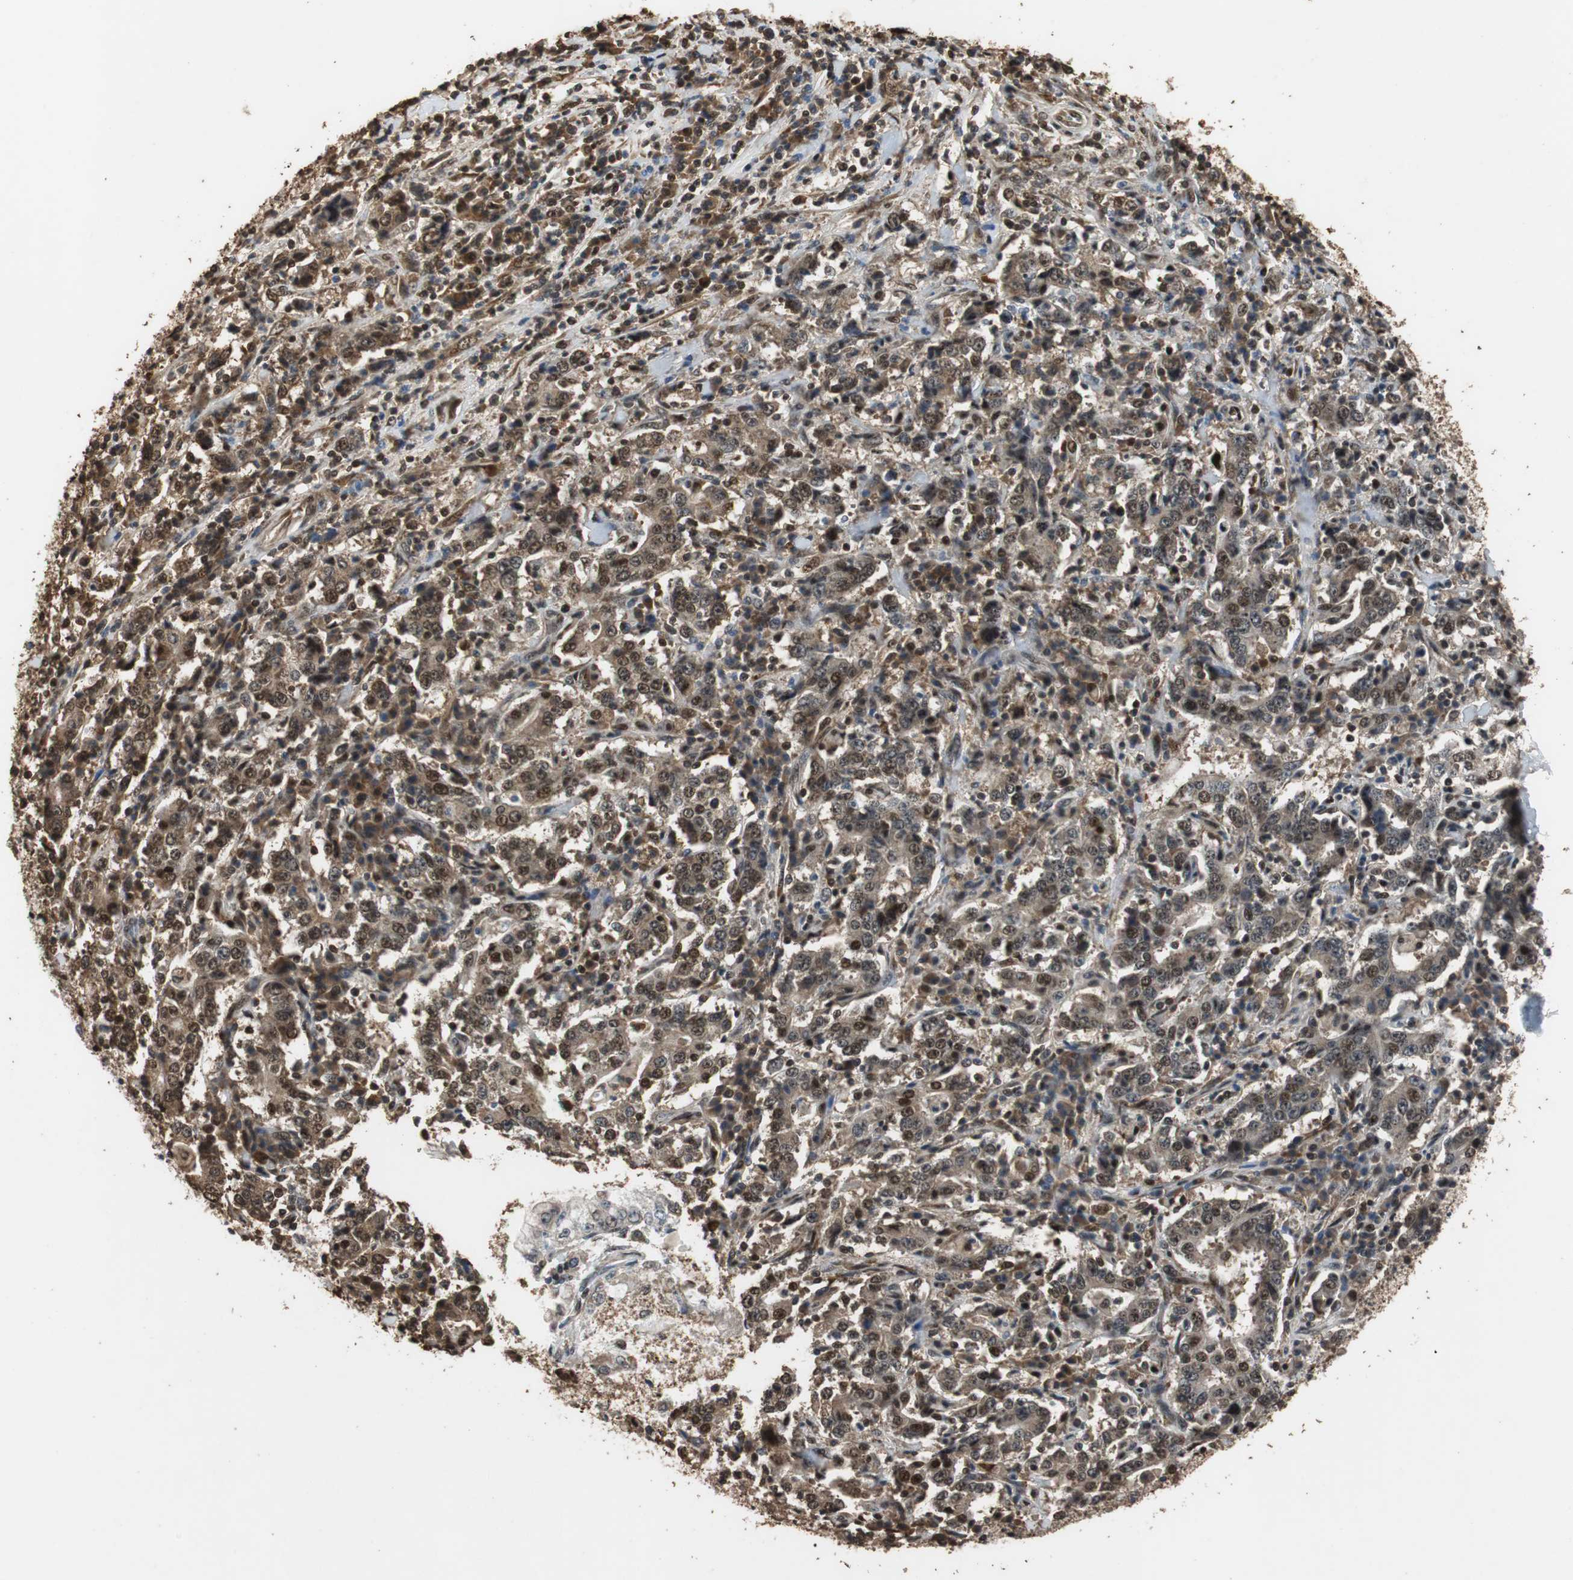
{"staining": {"intensity": "strong", "quantity": ">75%", "location": "cytoplasmic/membranous,nuclear"}, "tissue": "stomach cancer", "cell_type": "Tumor cells", "image_type": "cancer", "snomed": [{"axis": "morphology", "description": "Normal tissue, NOS"}, {"axis": "morphology", "description": "Adenocarcinoma, NOS"}, {"axis": "topography", "description": "Stomach, upper"}, {"axis": "topography", "description": "Stomach"}], "caption": "Immunohistochemical staining of stomach cancer exhibits high levels of strong cytoplasmic/membranous and nuclear protein positivity in approximately >75% of tumor cells.", "gene": "ZNF18", "patient": {"sex": "male", "age": 59}}